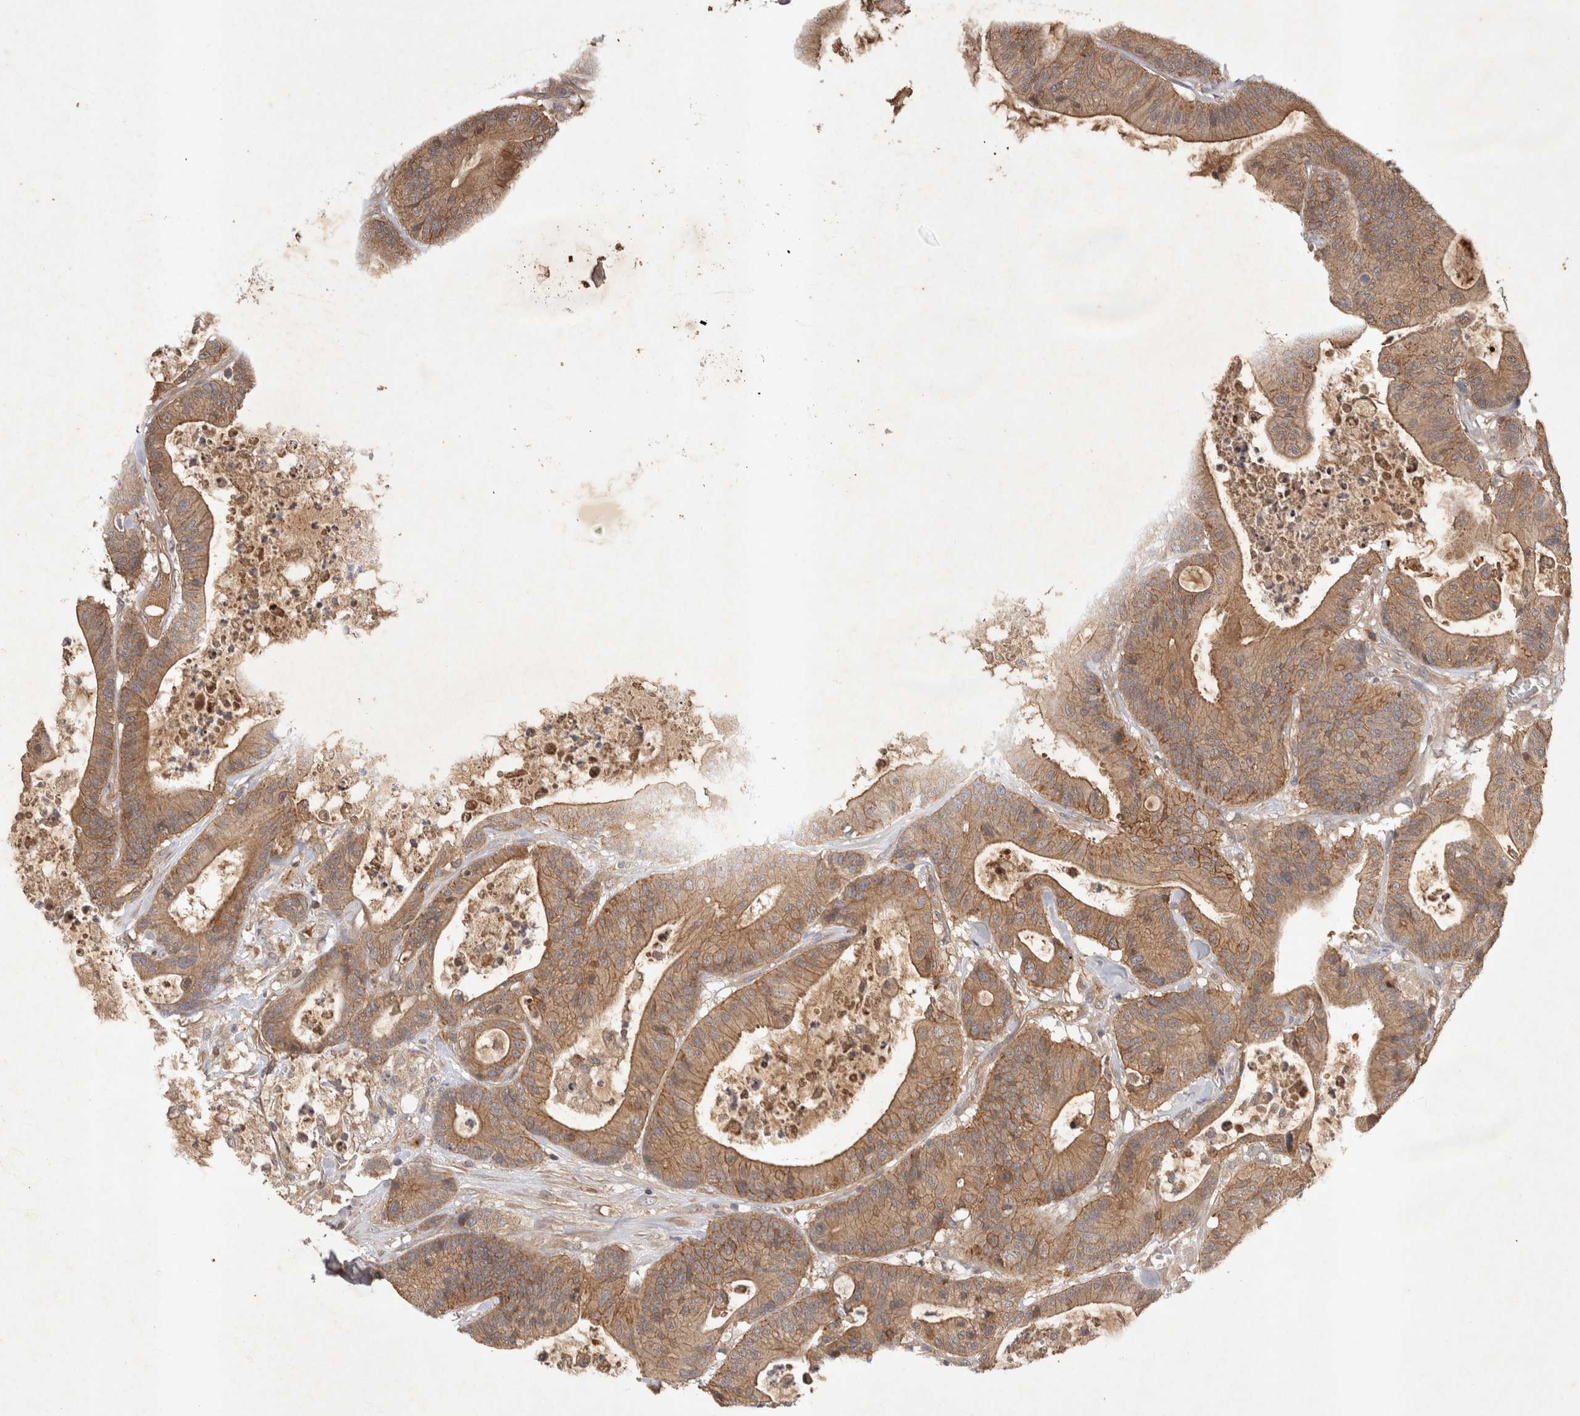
{"staining": {"intensity": "moderate", "quantity": ">75%", "location": "cytoplasmic/membranous"}, "tissue": "colorectal cancer", "cell_type": "Tumor cells", "image_type": "cancer", "snomed": [{"axis": "morphology", "description": "Adenocarcinoma, NOS"}, {"axis": "topography", "description": "Colon"}], "caption": "Protein staining displays moderate cytoplasmic/membranous positivity in about >75% of tumor cells in colorectal adenocarcinoma.", "gene": "YES1", "patient": {"sex": "female", "age": 84}}